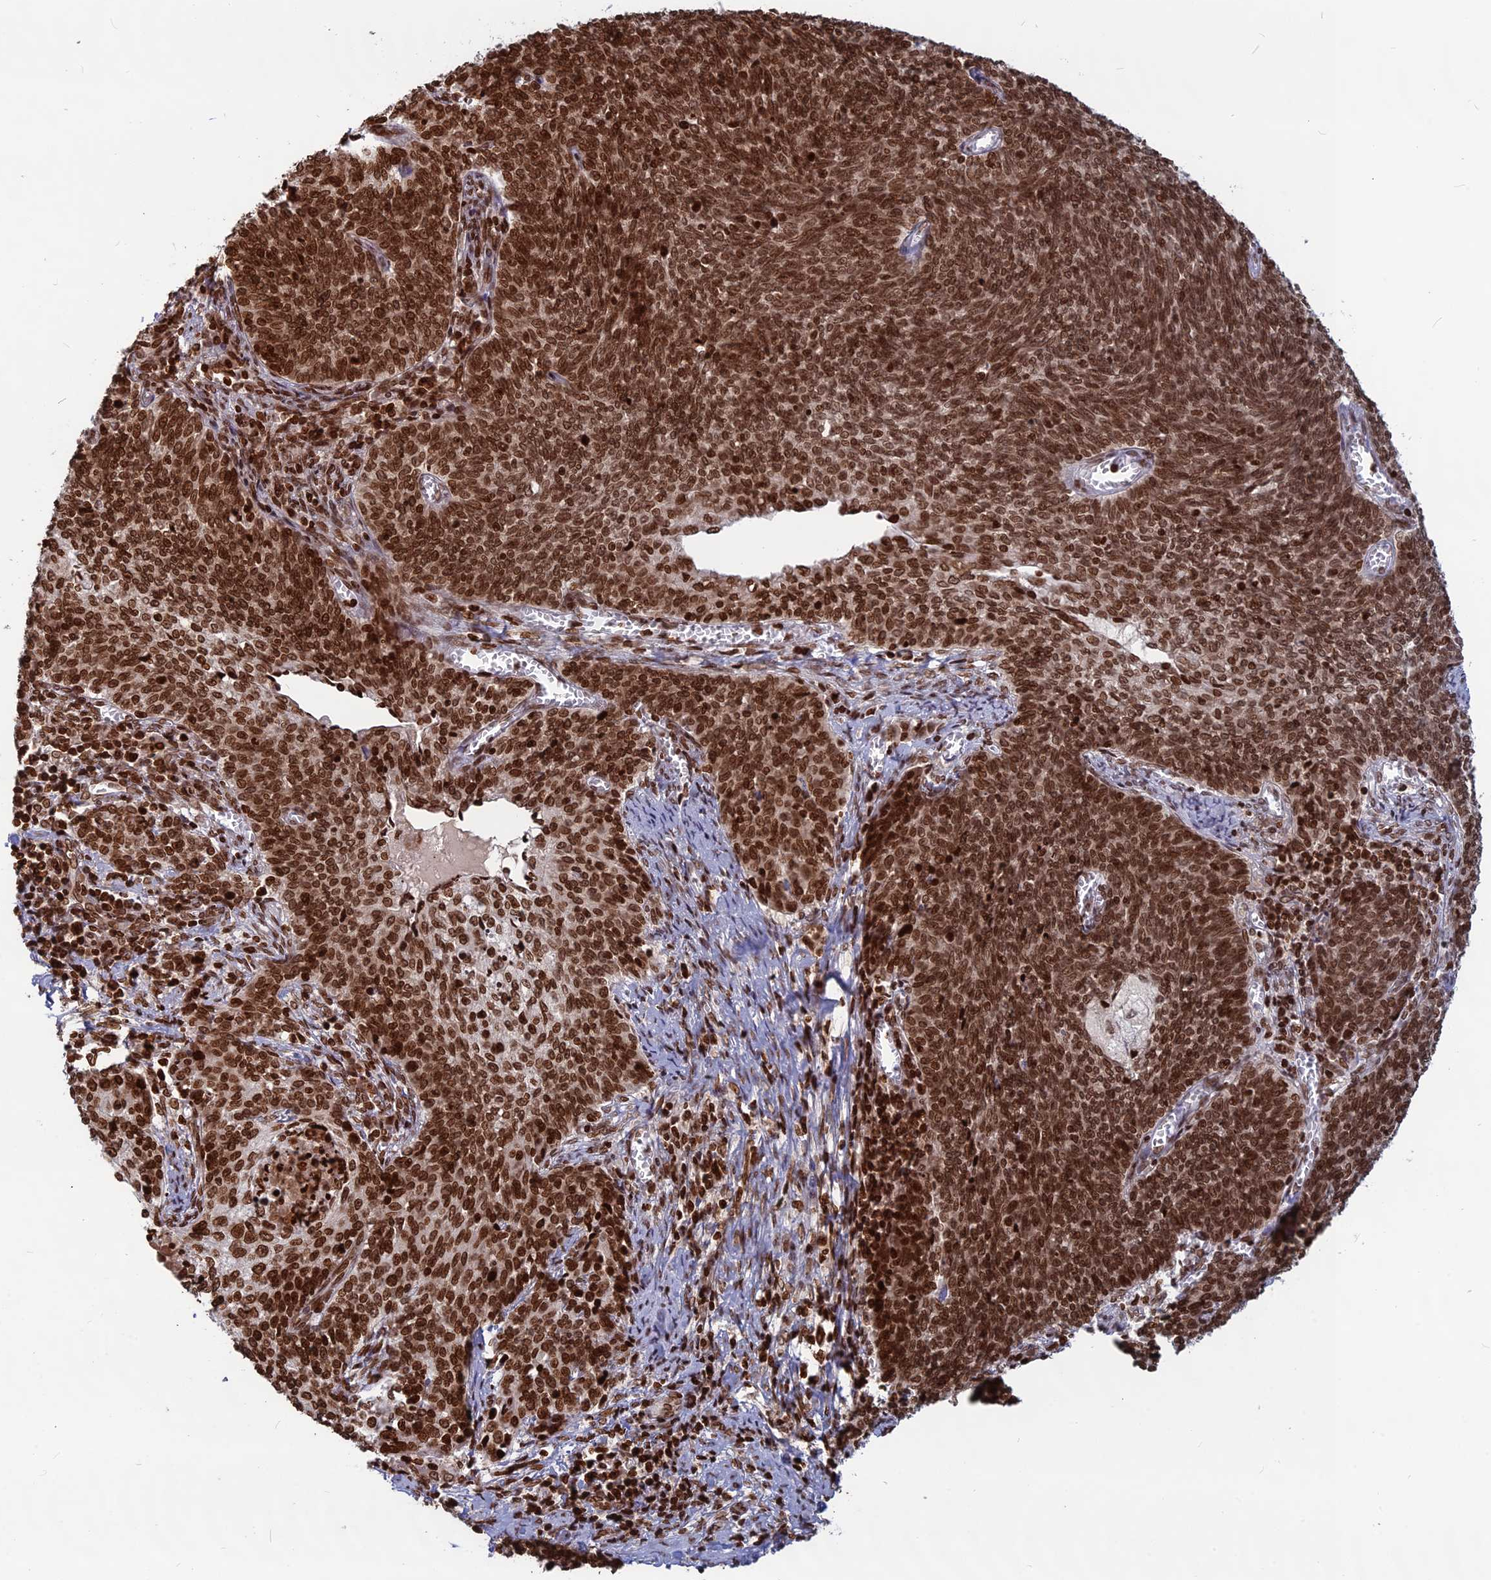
{"staining": {"intensity": "strong", "quantity": ">75%", "location": "nuclear"}, "tissue": "cervical cancer", "cell_type": "Tumor cells", "image_type": "cancer", "snomed": [{"axis": "morphology", "description": "Squamous cell carcinoma, NOS"}, {"axis": "topography", "description": "Cervix"}], "caption": "This is an image of immunohistochemistry (IHC) staining of cervical cancer (squamous cell carcinoma), which shows strong positivity in the nuclear of tumor cells.", "gene": "TET2", "patient": {"sex": "female", "age": 39}}